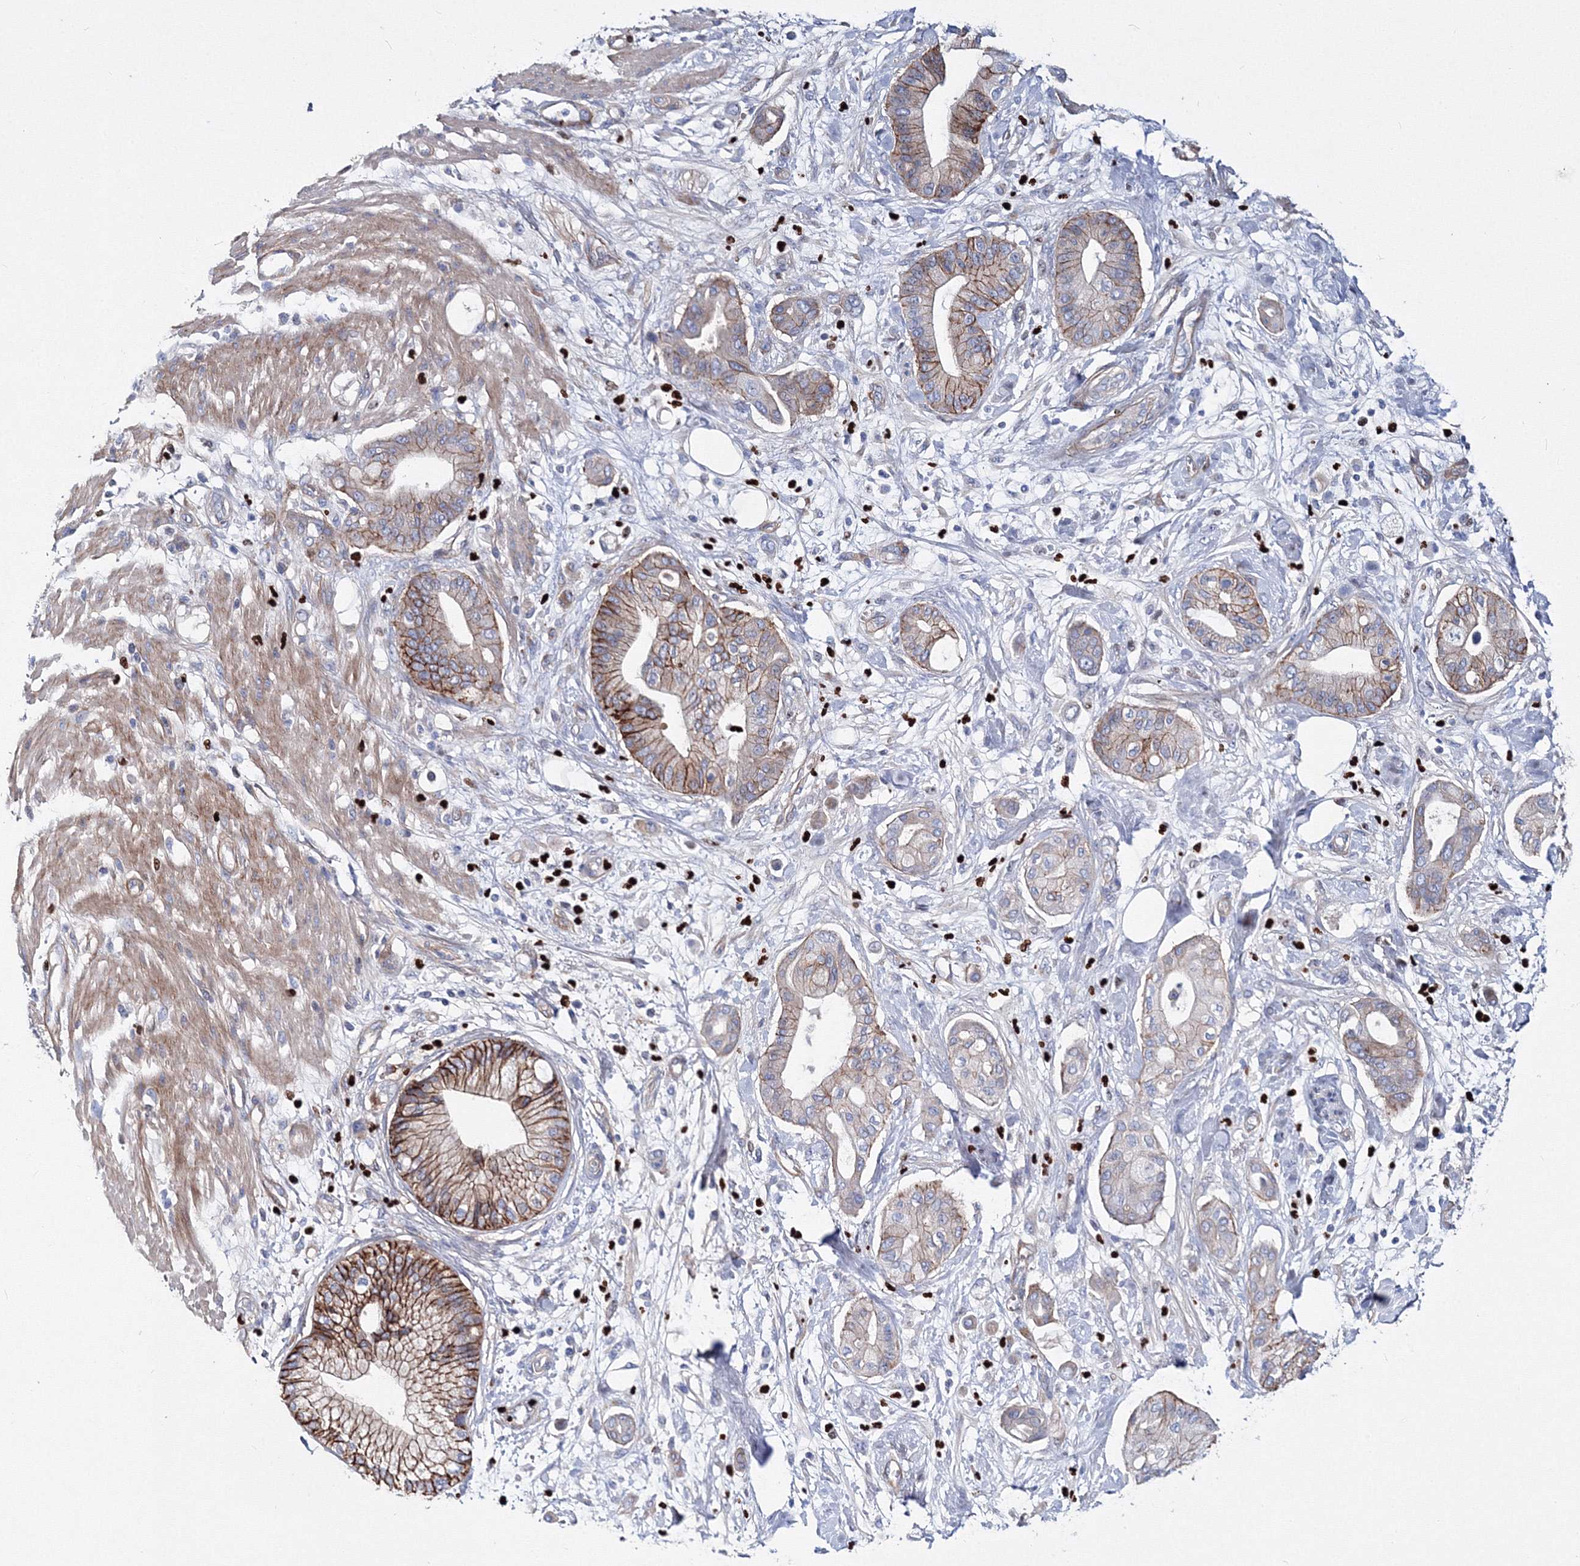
{"staining": {"intensity": "strong", "quantity": "<25%", "location": "cytoplasmic/membranous"}, "tissue": "pancreatic cancer", "cell_type": "Tumor cells", "image_type": "cancer", "snomed": [{"axis": "morphology", "description": "Adenocarcinoma, NOS"}, {"axis": "morphology", "description": "Adenocarcinoma, metastatic, NOS"}, {"axis": "topography", "description": "Lymph node"}, {"axis": "topography", "description": "Pancreas"}, {"axis": "topography", "description": "Duodenum"}], "caption": "Protein staining of pancreatic adenocarcinoma tissue reveals strong cytoplasmic/membranous expression in about <25% of tumor cells.", "gene": "C11orf52", "patient": {"sex": "female", "age": 64}}